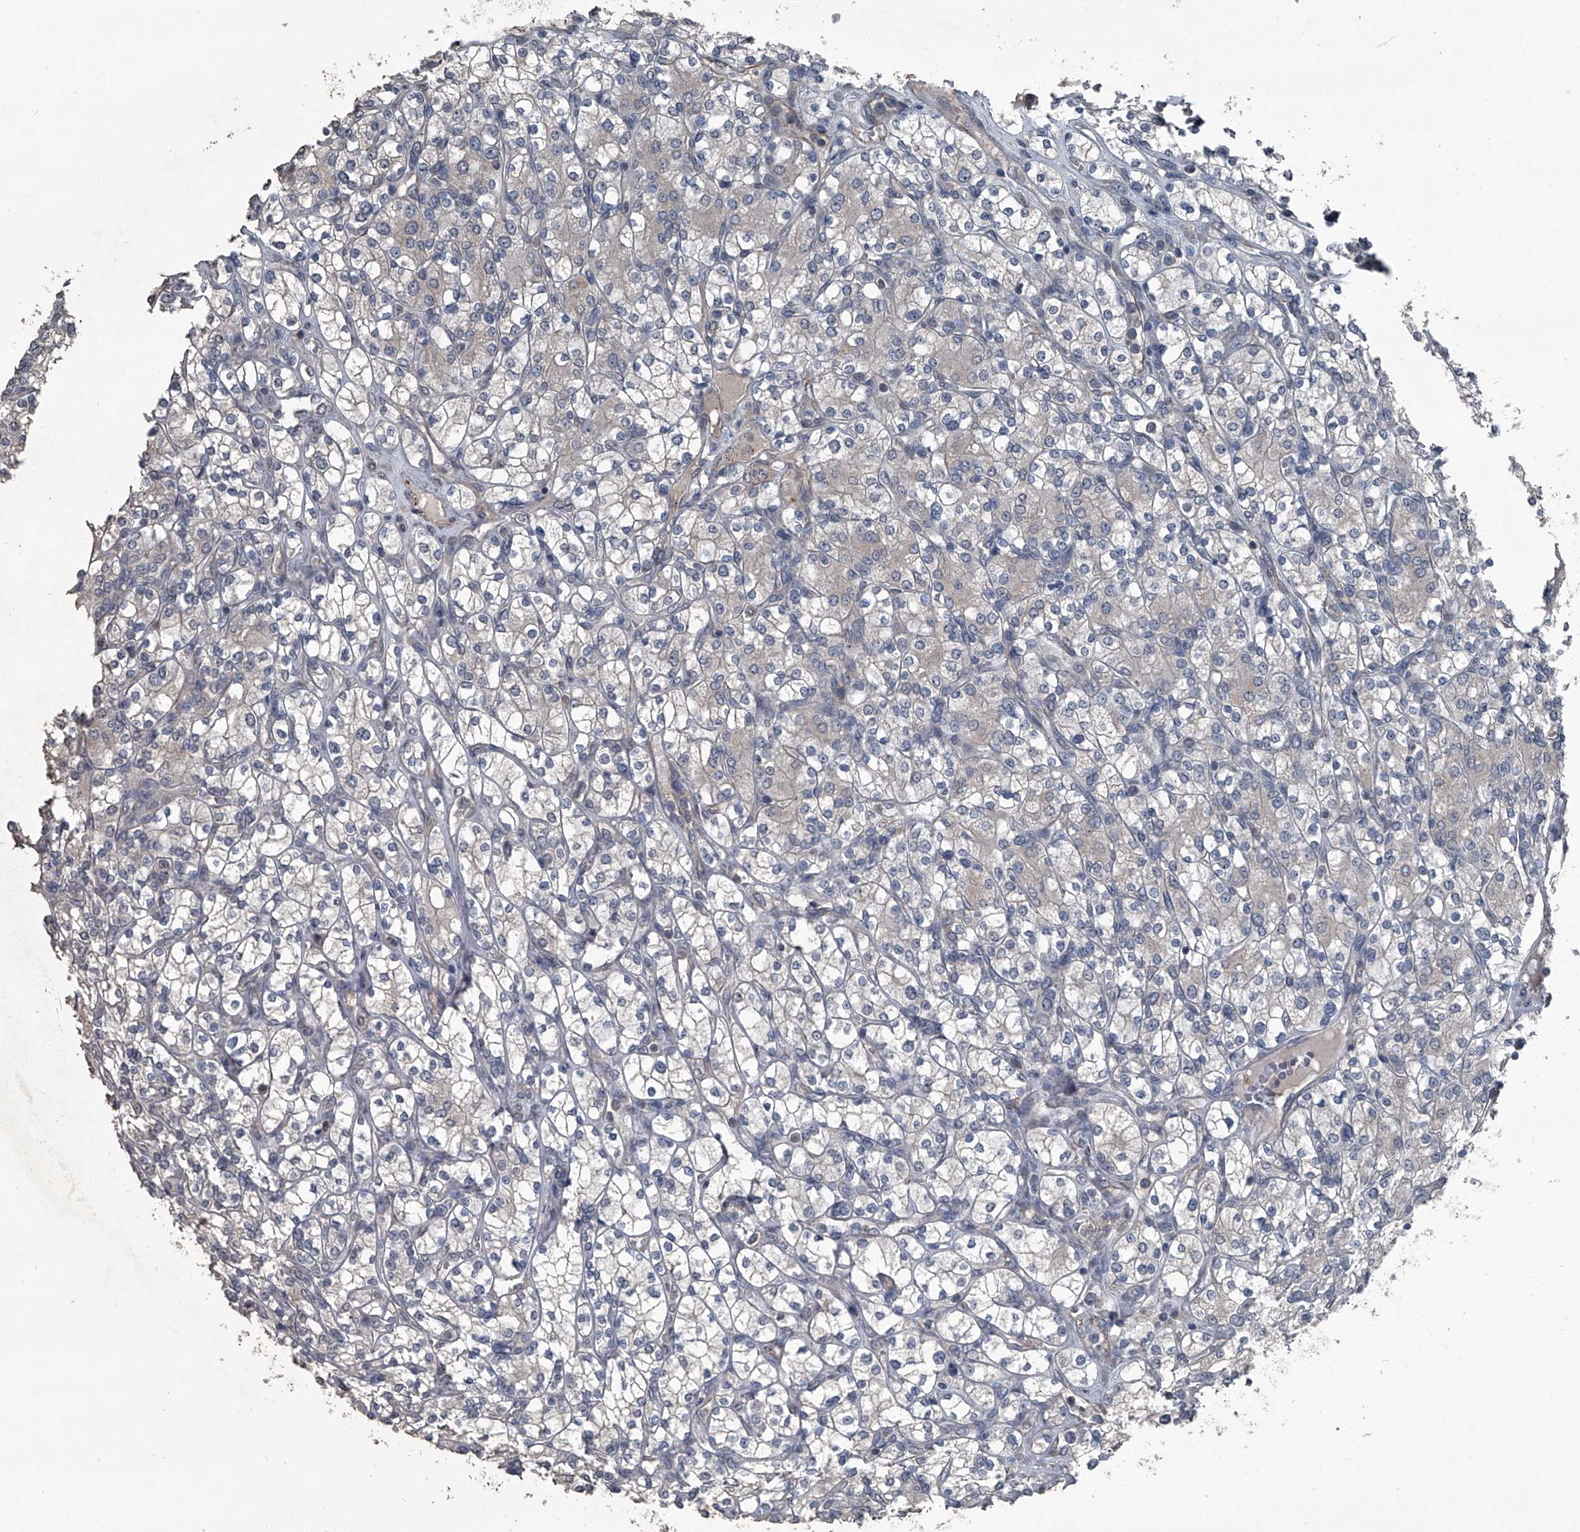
{"staining": {"intensity": "negative", "quantity": "none", "location": "none"}, "tissue": "renal cancer", "cell_type": "Tumor cells", "image_type": "cancer", "snomed": [{"axis": "morphology", "description": "Adenocarcinoma, NOS"}, {"axis": "topography", "description": "Kidney"}], "caption": "The histopathology image displays no staining of tumor cells in renal adenocarcinoma.", "gene": "OARD1", "patient": {"sex": "male", "age": 77}}